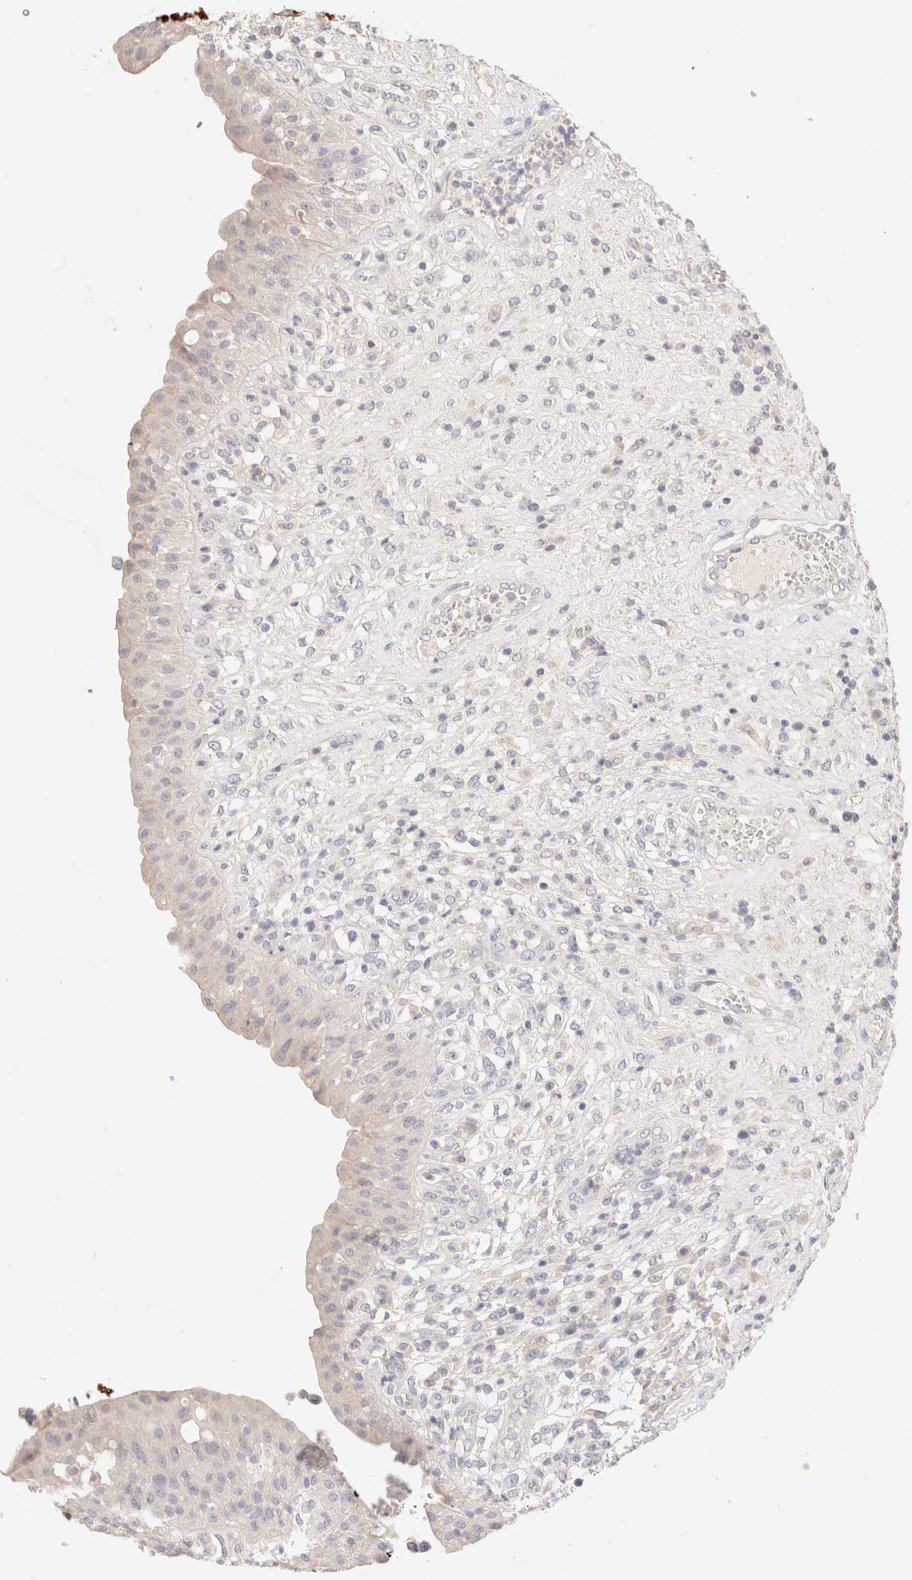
{"staining": {"intensity": "negative", "quantity": "none", "location": "none"}, "tissue": "urinary bladder", "cell_type": "Urothelial cells", "image_type": "normal", "snomed": [{"axis": "morphology", "description": "Normal tissue, NOS"}, {"axis": "topography", "description": "Urinary bladder"}], "caption": "The image displays no significant expression in urothelial cells of urinary bladder. (Stains: DAB (3,3'-diaminobenzidine) IHC with hematoxylin counter stain, Microscopy: brightfield microscopy at high magnification).", "gene": "SCGB2A2", "patient": {"sex": "female", "age": 62}}